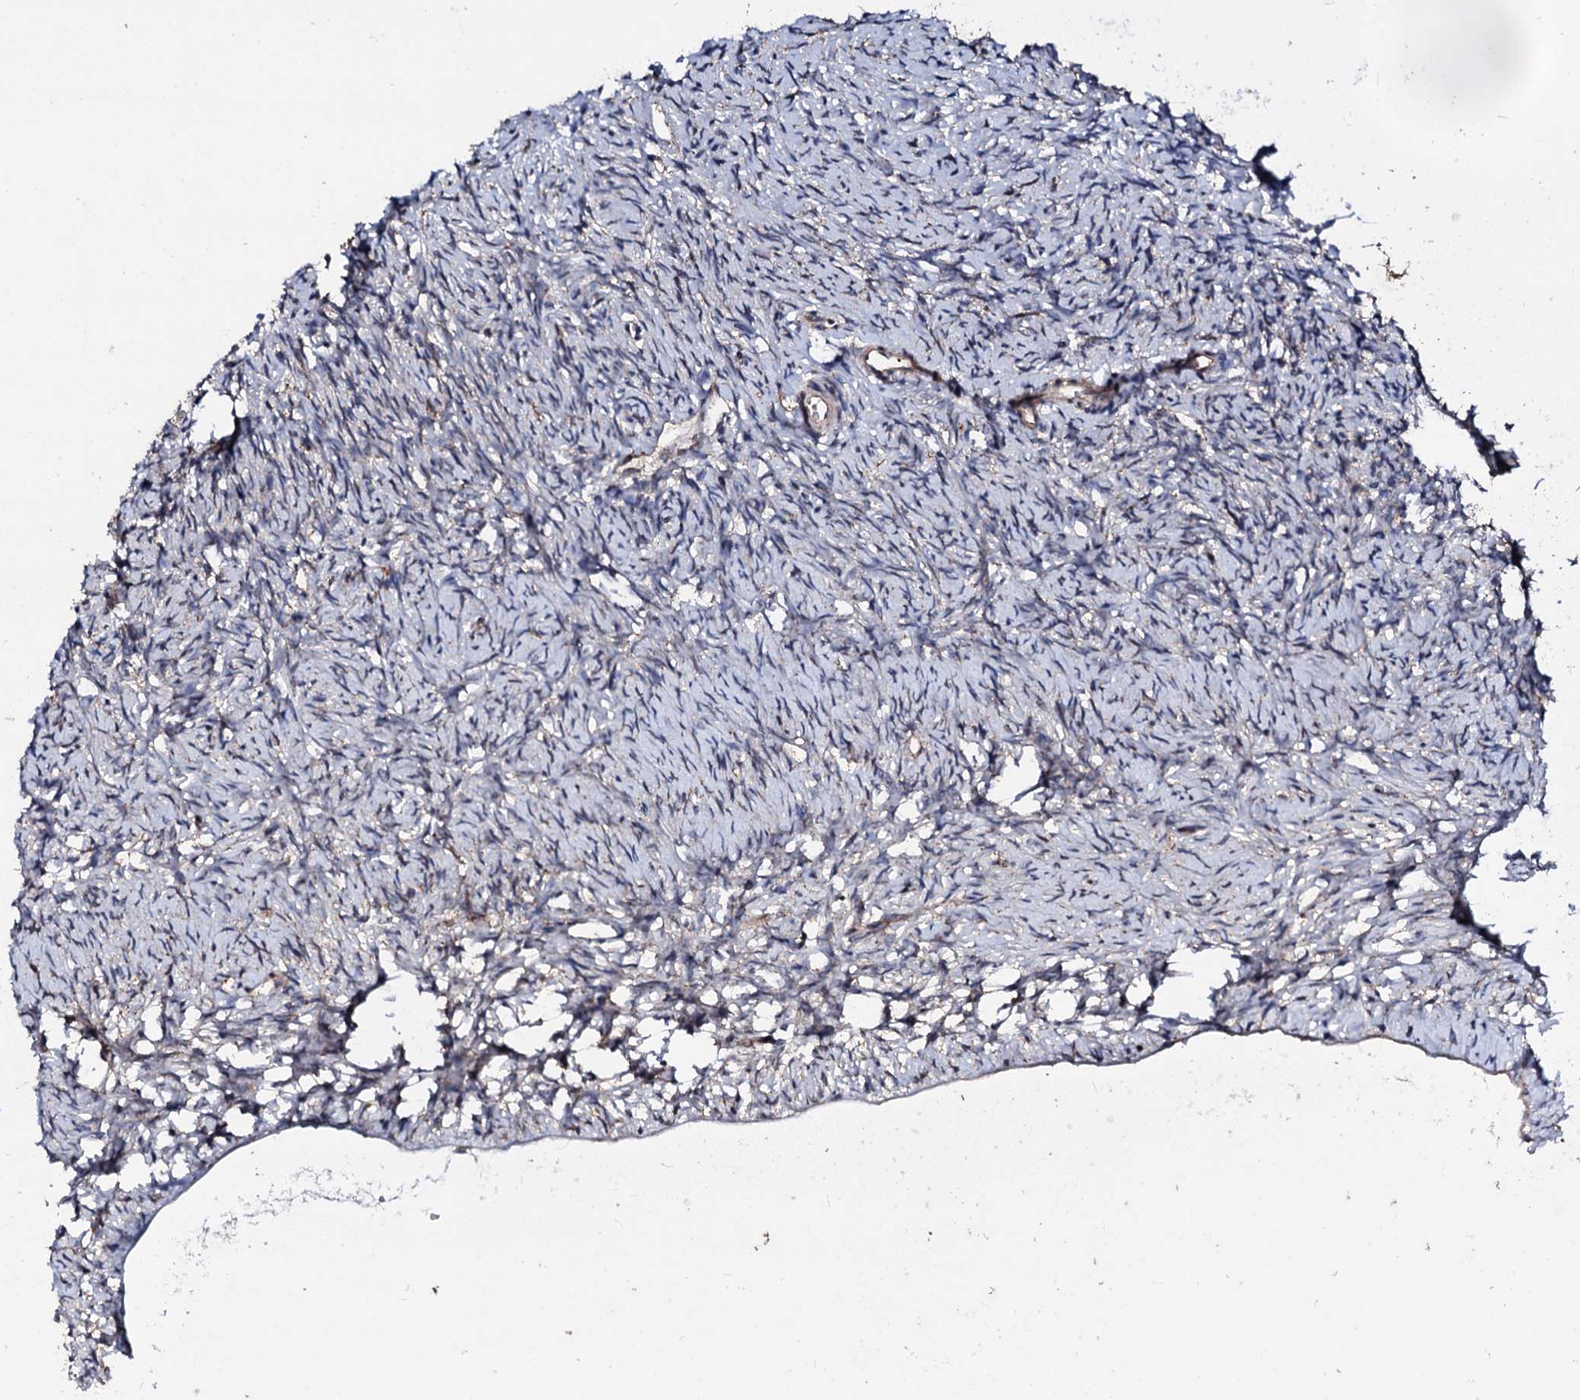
{"staining": {"intensity": "weak", "quantity": "25%-75%", "location": "cytoplasmic/membranous"}, "tissue": "ovary", "cell_type": "Ovarian stroma cells", "image_type": "normal", "snomed": [{"axis": "morphology", "description": "Normal tissue, NOS"}, {"axis": "topography", "description": "Ovary"}], "caption": "Weak cytoplasmic/membranous positivity is present in approximately 25%-75% of ovarian stroma cells in benign ovary. (brown staining indicates protein expression, while blue staining denotes nuclei).", "gene": "ENSG00000256591", "patient": {"sex": "female", "age": 51}}